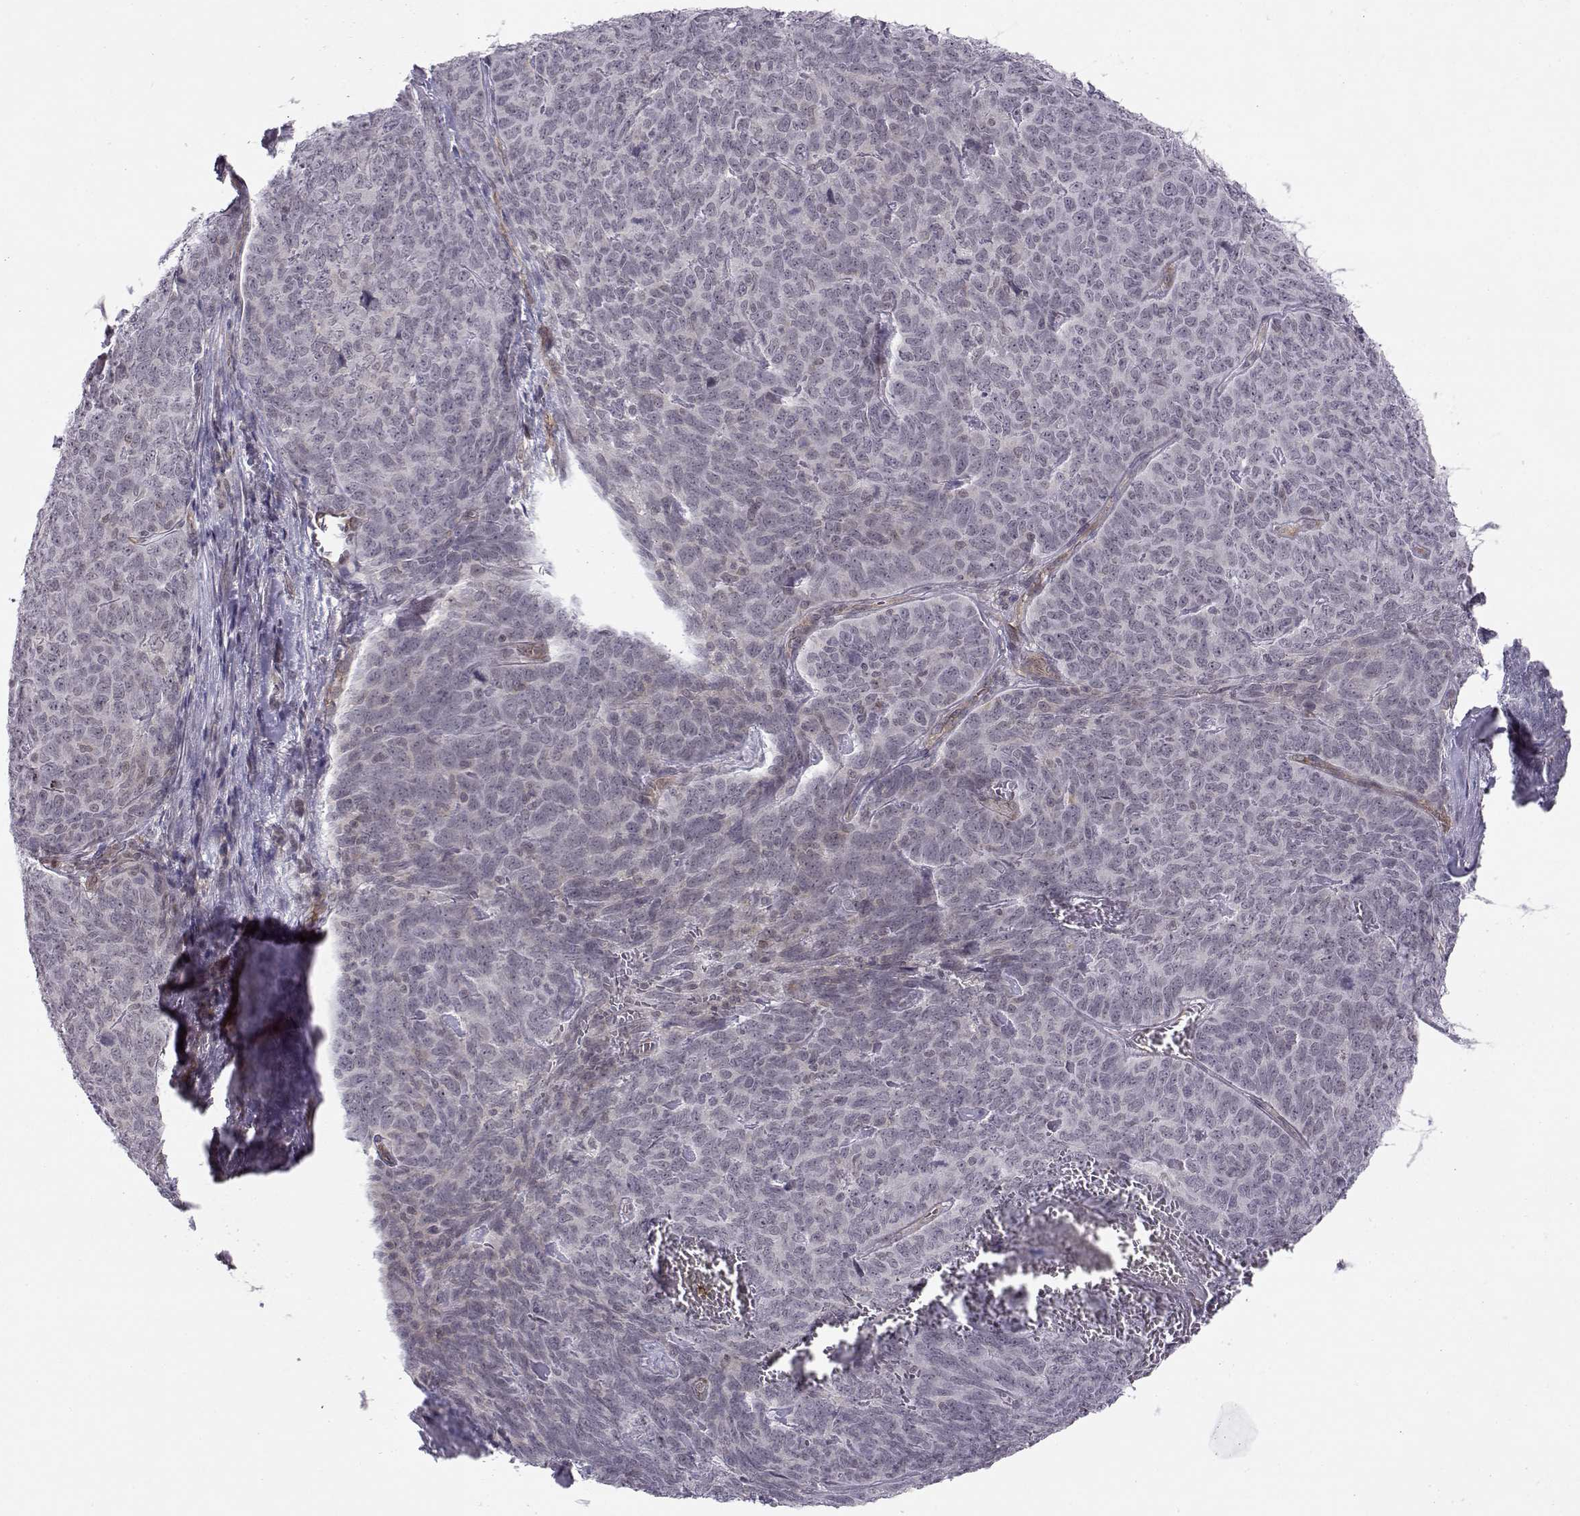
{"staining": {"intensity": "negative", "quantity": "none", "location": "none"}, "tissue": "skin cancer", "cell_type": "Tumor cells", "image_type": "cancer", "snomed": [{"axis": "morphology", "description": "Squamous cell carcinoma, NOS"}, {"axis": "topography", "description": "Skin"}, {"axis": "topography", "description": "Anal"}], "caption": "Immunohistochemistry (IHC) image of neoplastic tissue: human squamous cell carcinoma (skin) stained with DAB (3,3'-diaminobenzidine) shows no significant protein expression in tumor cells. The staining is performed using DAB brown chromogen with nuclei counter-stained in using hematoxylin.", "gene": "KIF13B", "patient": {"sex": "female", "age": 51}}